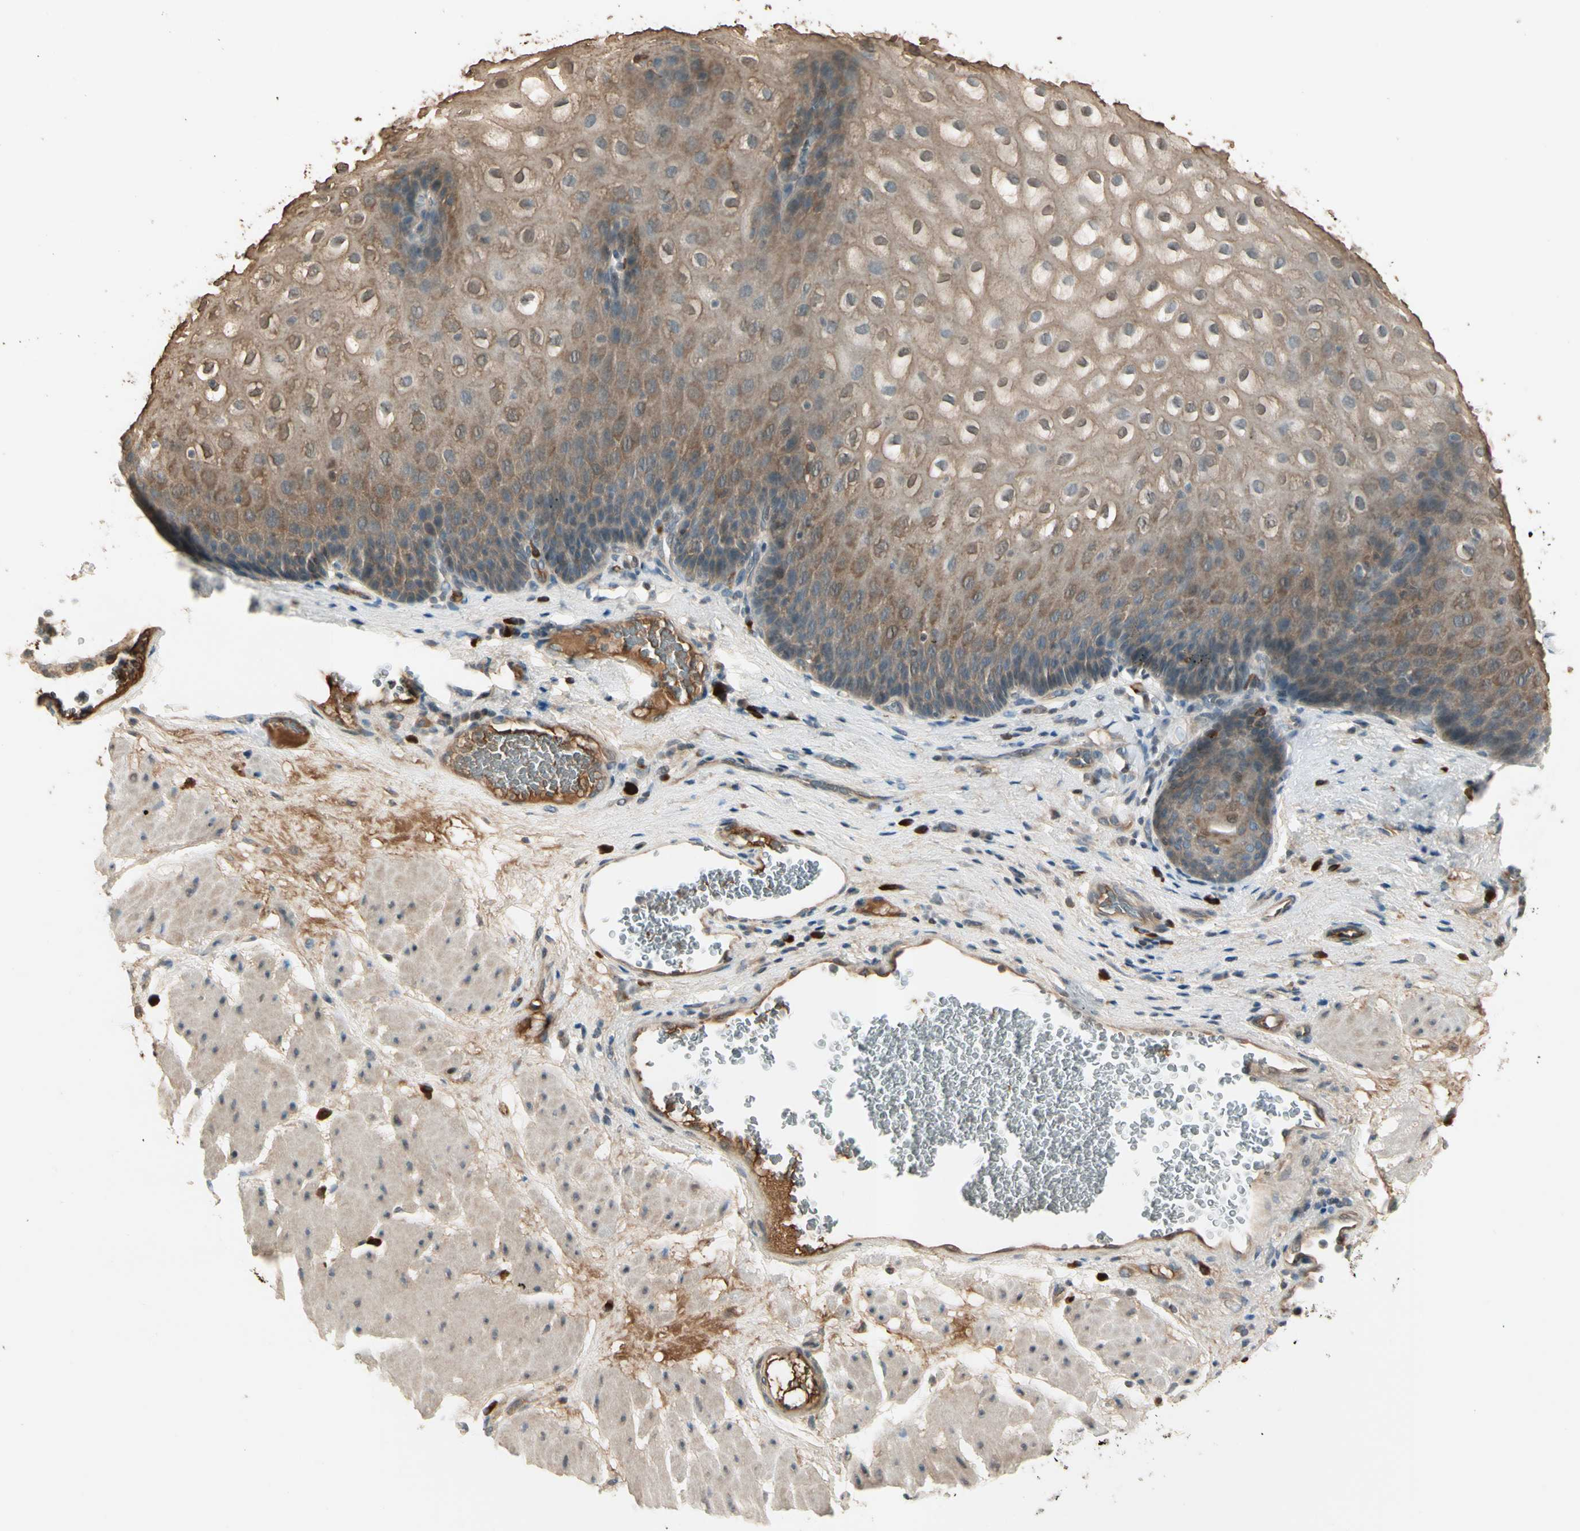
{"staining": {"intensity": "moderate", "quantity": ">75%", "location": "cytoplasmic/membranous"}, "tissue": "esophagus", "cell_type": "Squamous epithelial cells", "image_type": "normal", "snomed": [{"axis": "morphology", "description": "Normal tissue, NOS"}, {"axis": "topography", "description": "Esophagus"}], "caption": "Approximately >75% of squamous epithelial cells in normal esophagus show moderate cytoplasmic/membranous protein positivity as visualized by brown immunohistochemical staining.", "gene": "ICAM5", "patient": {"sex": "male", "age": 48}}